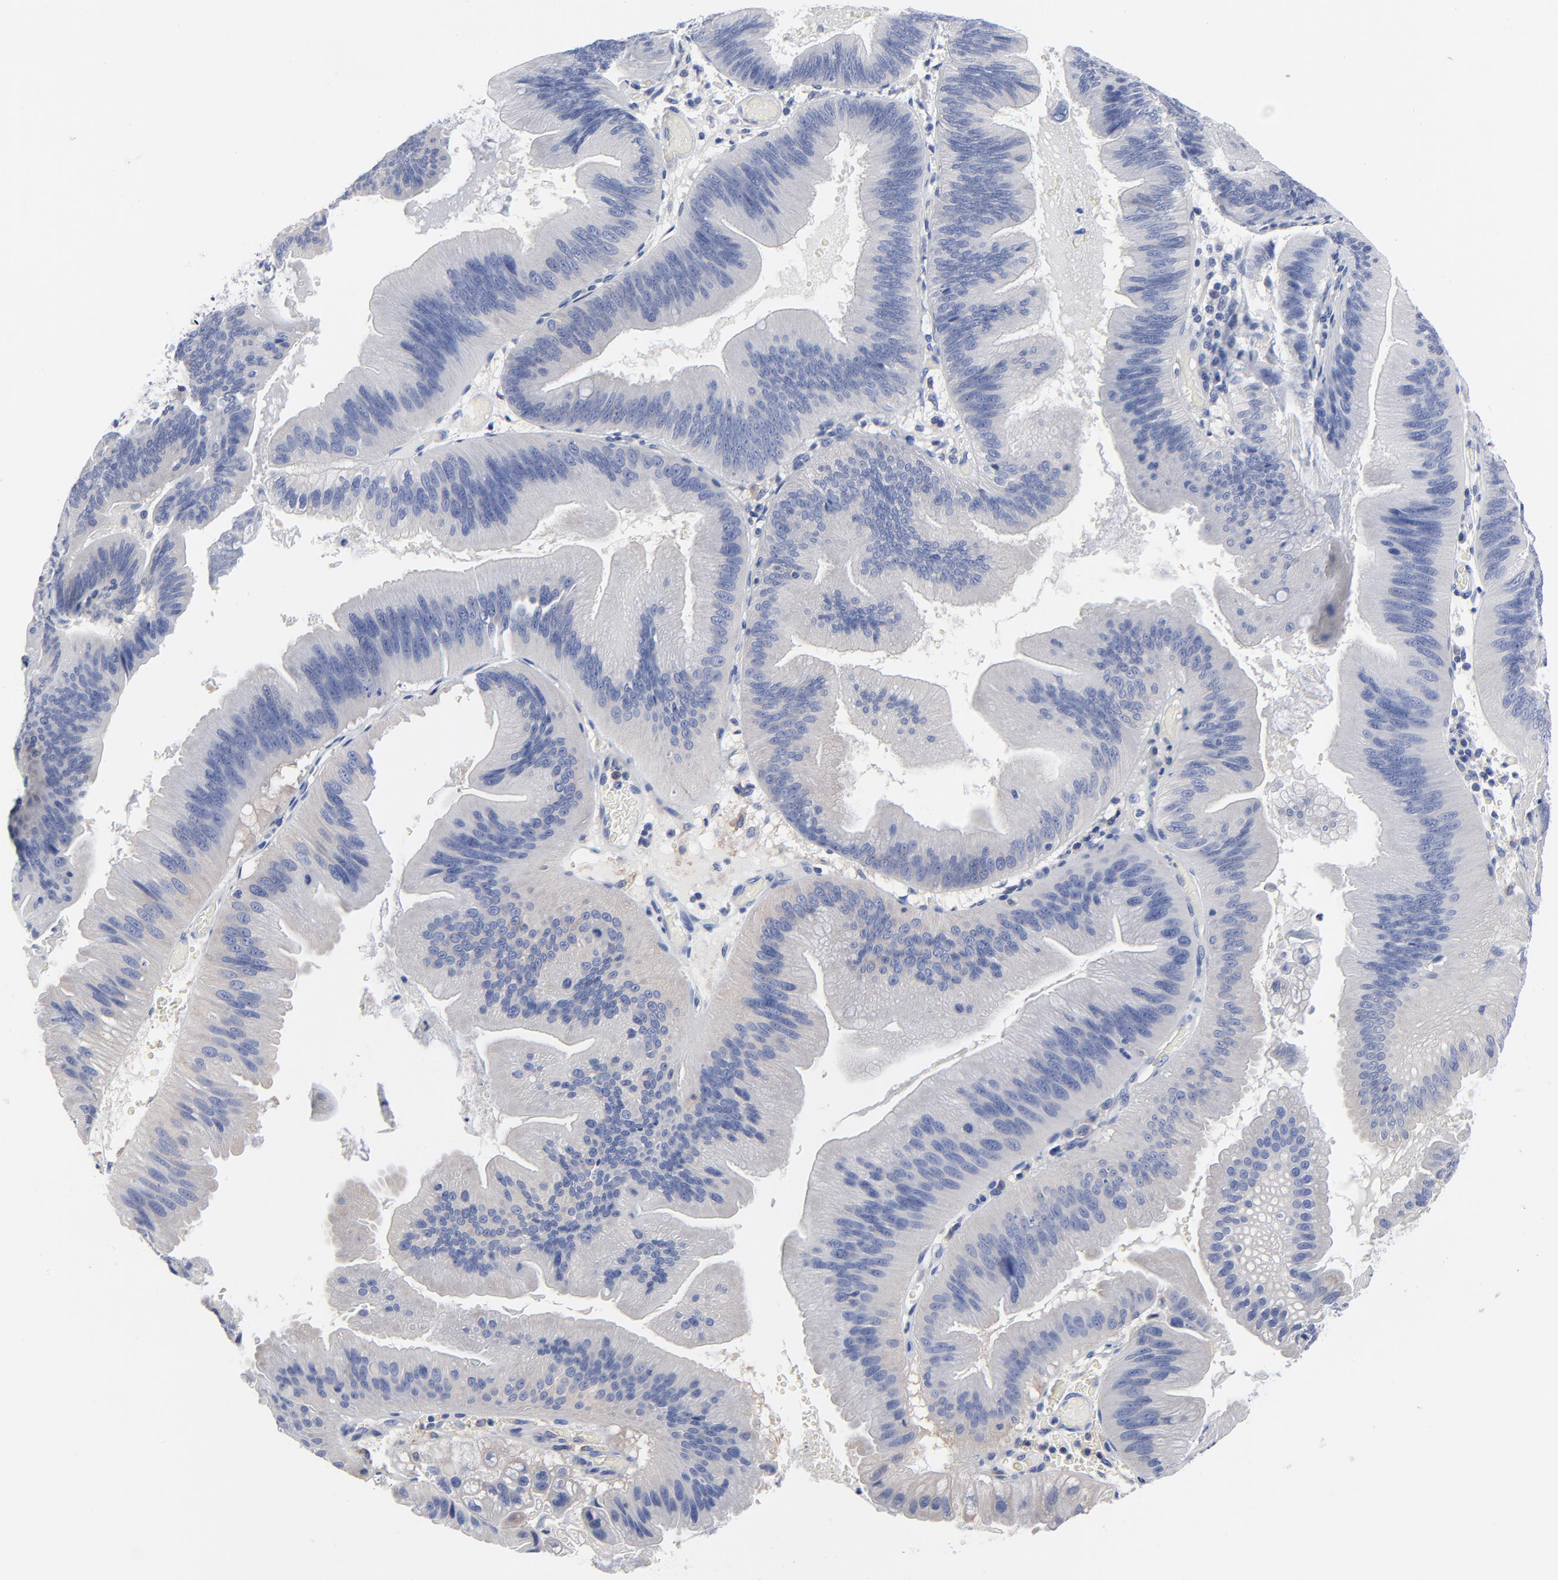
{"staining": {"intensity": "weak", "quantity": "<25%", "location": "cytoplasmic/membranous"}, "tissue": "pancreatic cancer", "cell_type": "Tumor cells", "image_type": "cancer", "snomed": [{"axis": "morphology", "description": "Adenocarcinoma, NOS"}, {"axis": "topography", "description": "Pancreas"}], "caption": "DAB immunohistochemical staining of human adenocarcinoma (pancreatic) demonstrates no significant positivity in tumor cells.", "gene": "STAT2", "patient": {"sex": "male", "age": 82}}